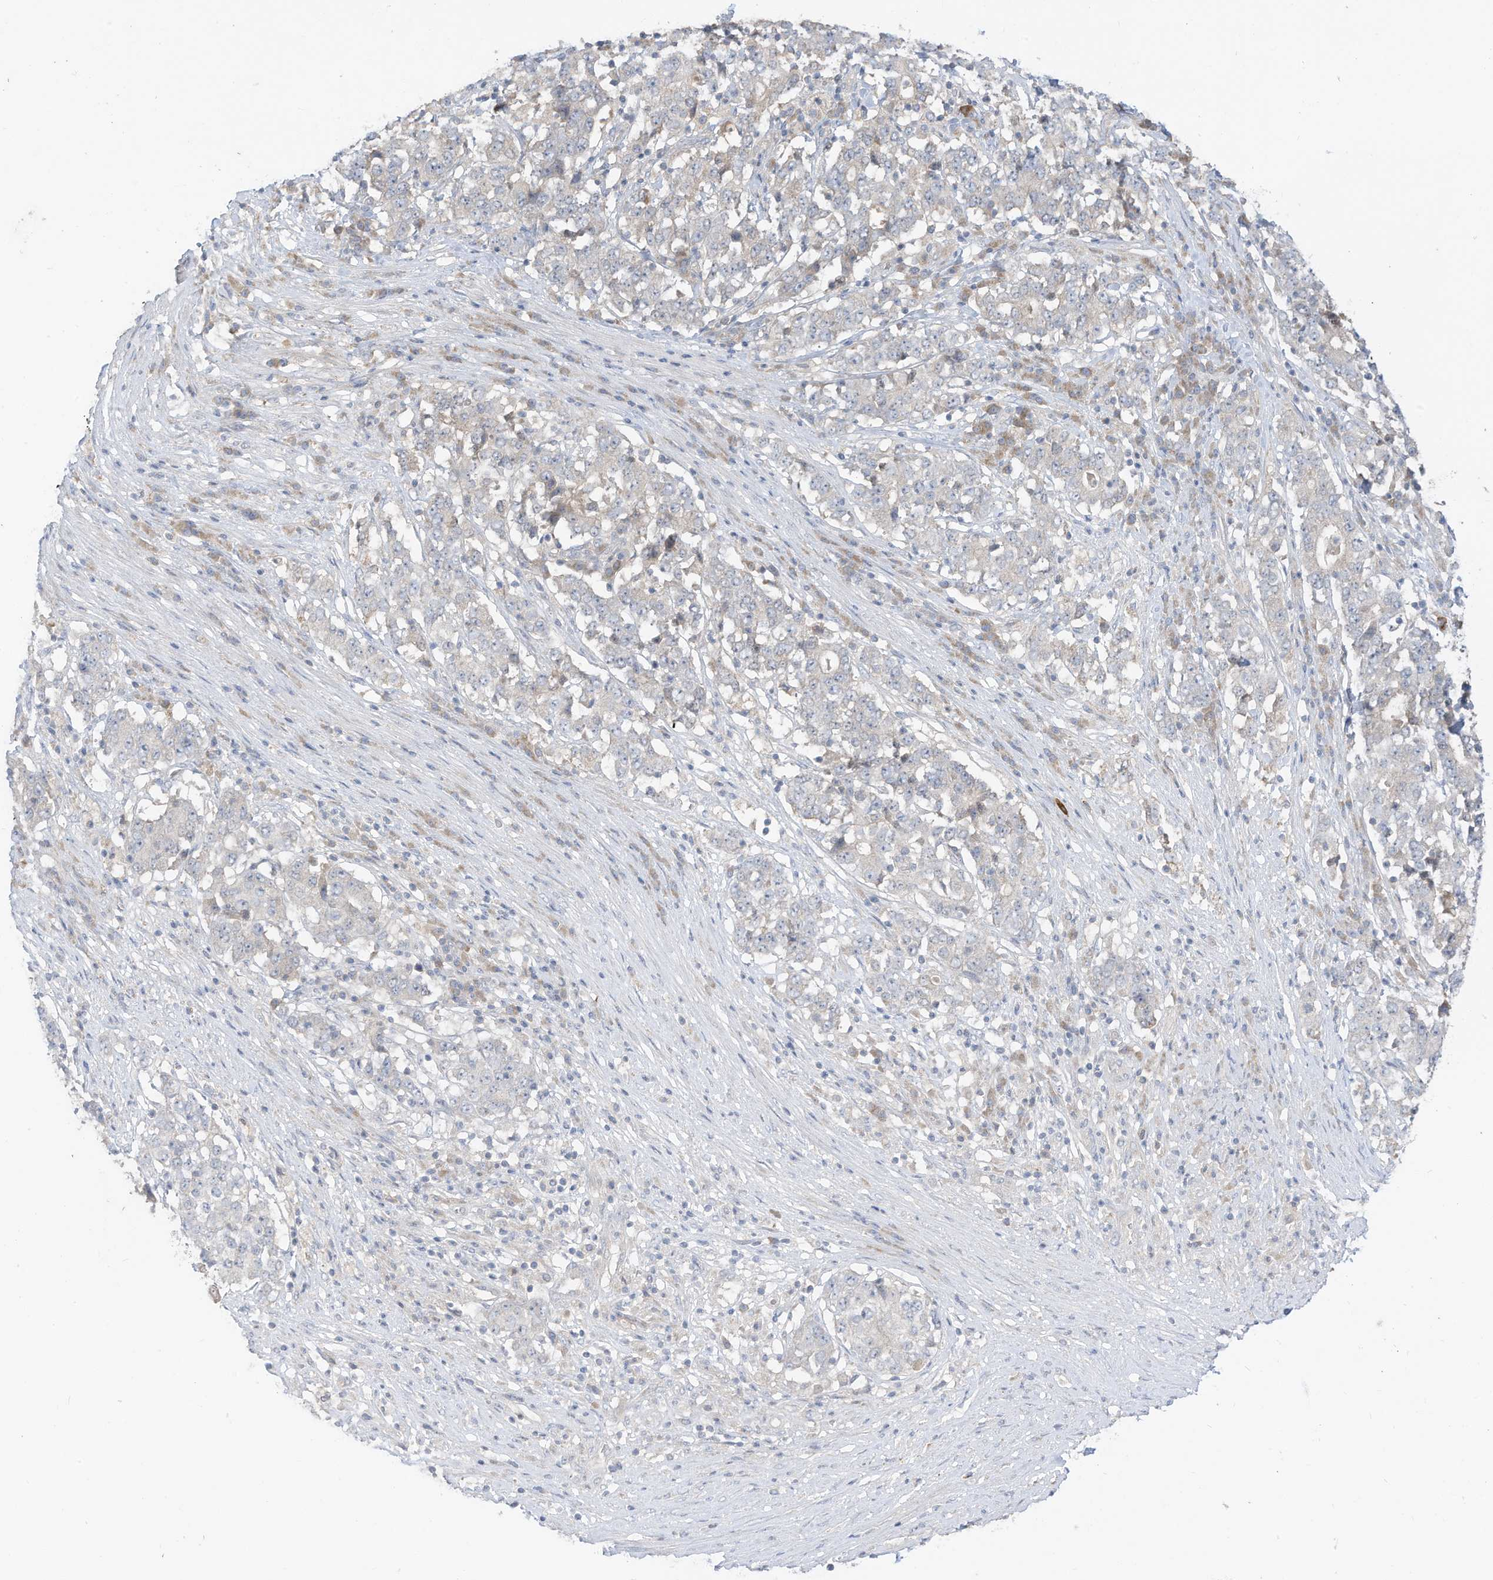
{"staining": {"intensity": "negative", "quantity": "none", "location": "none"}, "tissue": "stomach cancer", "cell_type": "Tumor cells", "image_type": "cancer", "snomed": [{"axis": "morphology", "description": "Adenocarcinoma, NOS"}, {"axis": "topography", "description": "Stomach"}], "caption": "This image is of adenocarcinoma (stomach) stained with immunohistochemistry to label a protein in brown with the nuclei are counter-stained blue. There is no staining in tumor cells.", "gene": "LRRN2", "patient": {"sex": "male", "age": 59}}